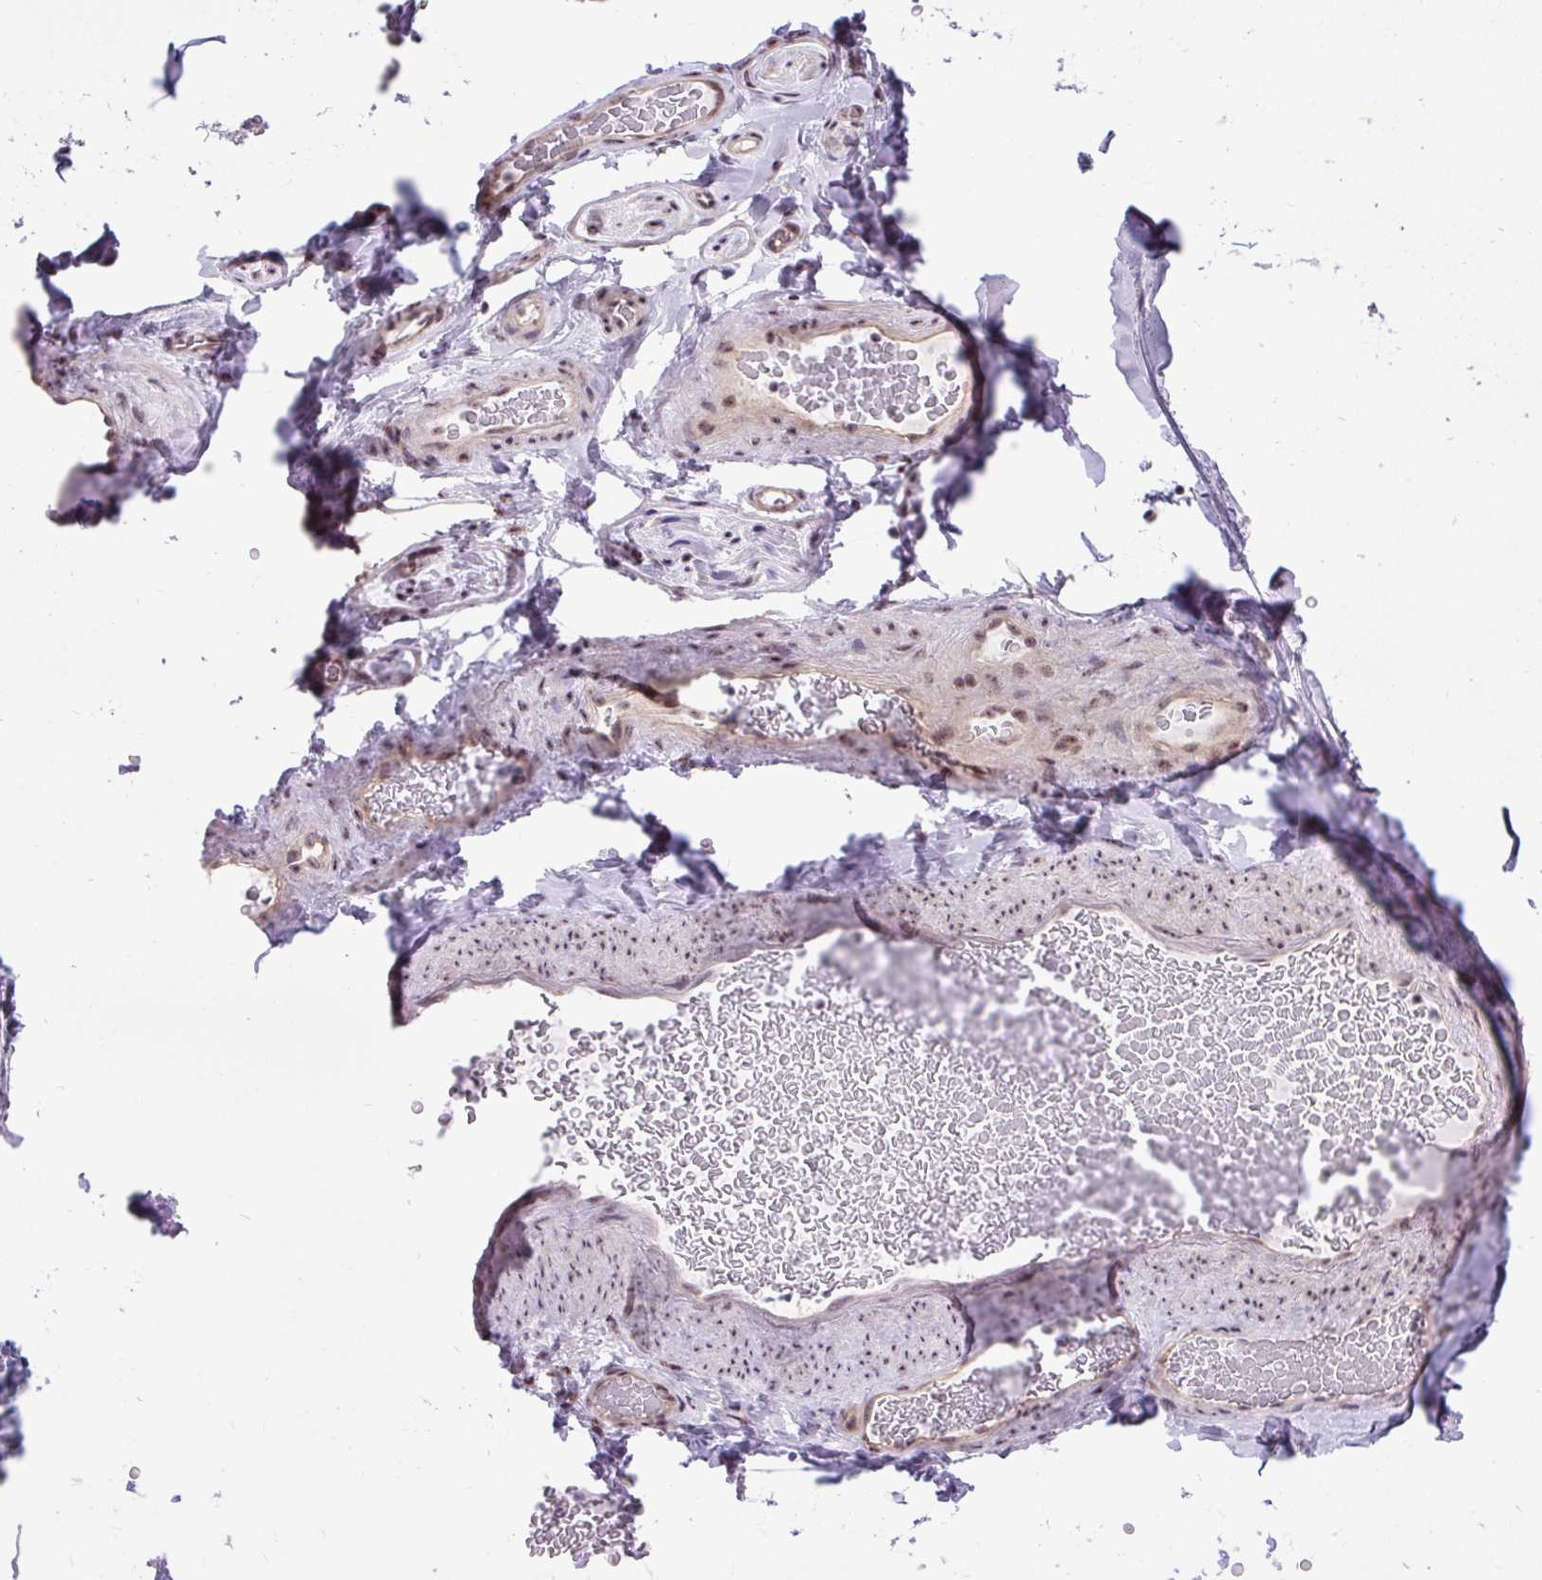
{"staining": {"intensity": "negative", "quantity": "none", "location": "none"}, "tissue": "adipose tissue", "cell_type": "Adipocytes", "image_type": "normal", "snomed": [{"axis": "morphology", "description": "Normal tissue, NOS"}, {"axis": "topography", "description": "Vascular tissue"}, {"axis": "topography", "description": "Peripheral nerve tissue"}], "caption": "Human adipose tissue stained for a protein using immunohistochemistry (IHC) demonstrates no staining in adipocytes.", "gene": "SMC5", "patient": {"sex": "male", "age": 41}}